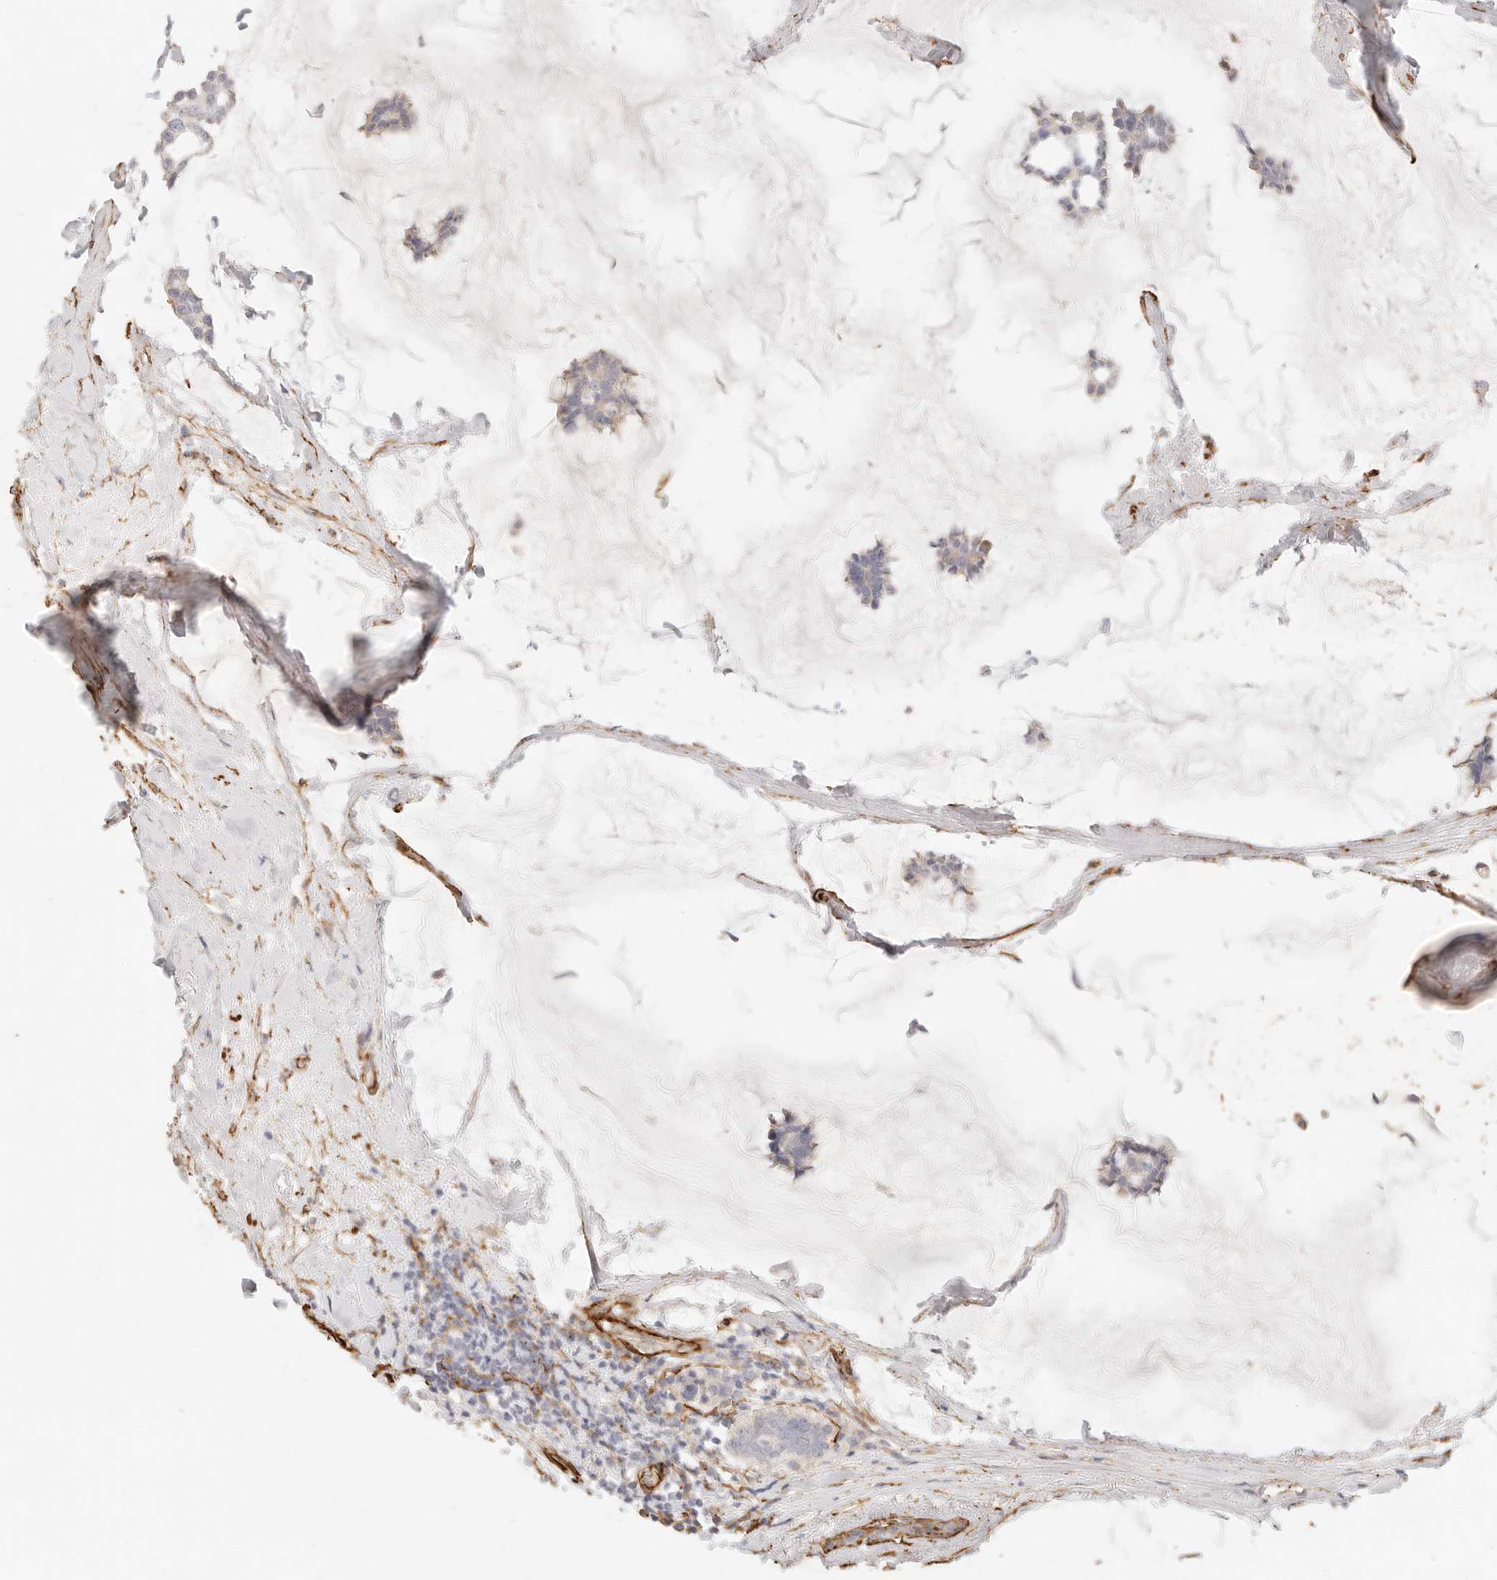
{"staining": {"intensity": "negative", "quantity": "none", "location": "none"}, "tissue": "breast cancer", "cell_type": "Tumor cells", "image_type": "cancer", "snomed": [{"axis": "morphology", "description": "Duct carcinoma"}, {"axis": "topography", "description": "Breast"}], "caption": "Immunohistochemistry photomicrograph of breast cancer stained for a protein (brown), which reveals no positivity in tumor cells.", "gene": "TMTC2", "patient": {"sex": "female", "age": 93}}